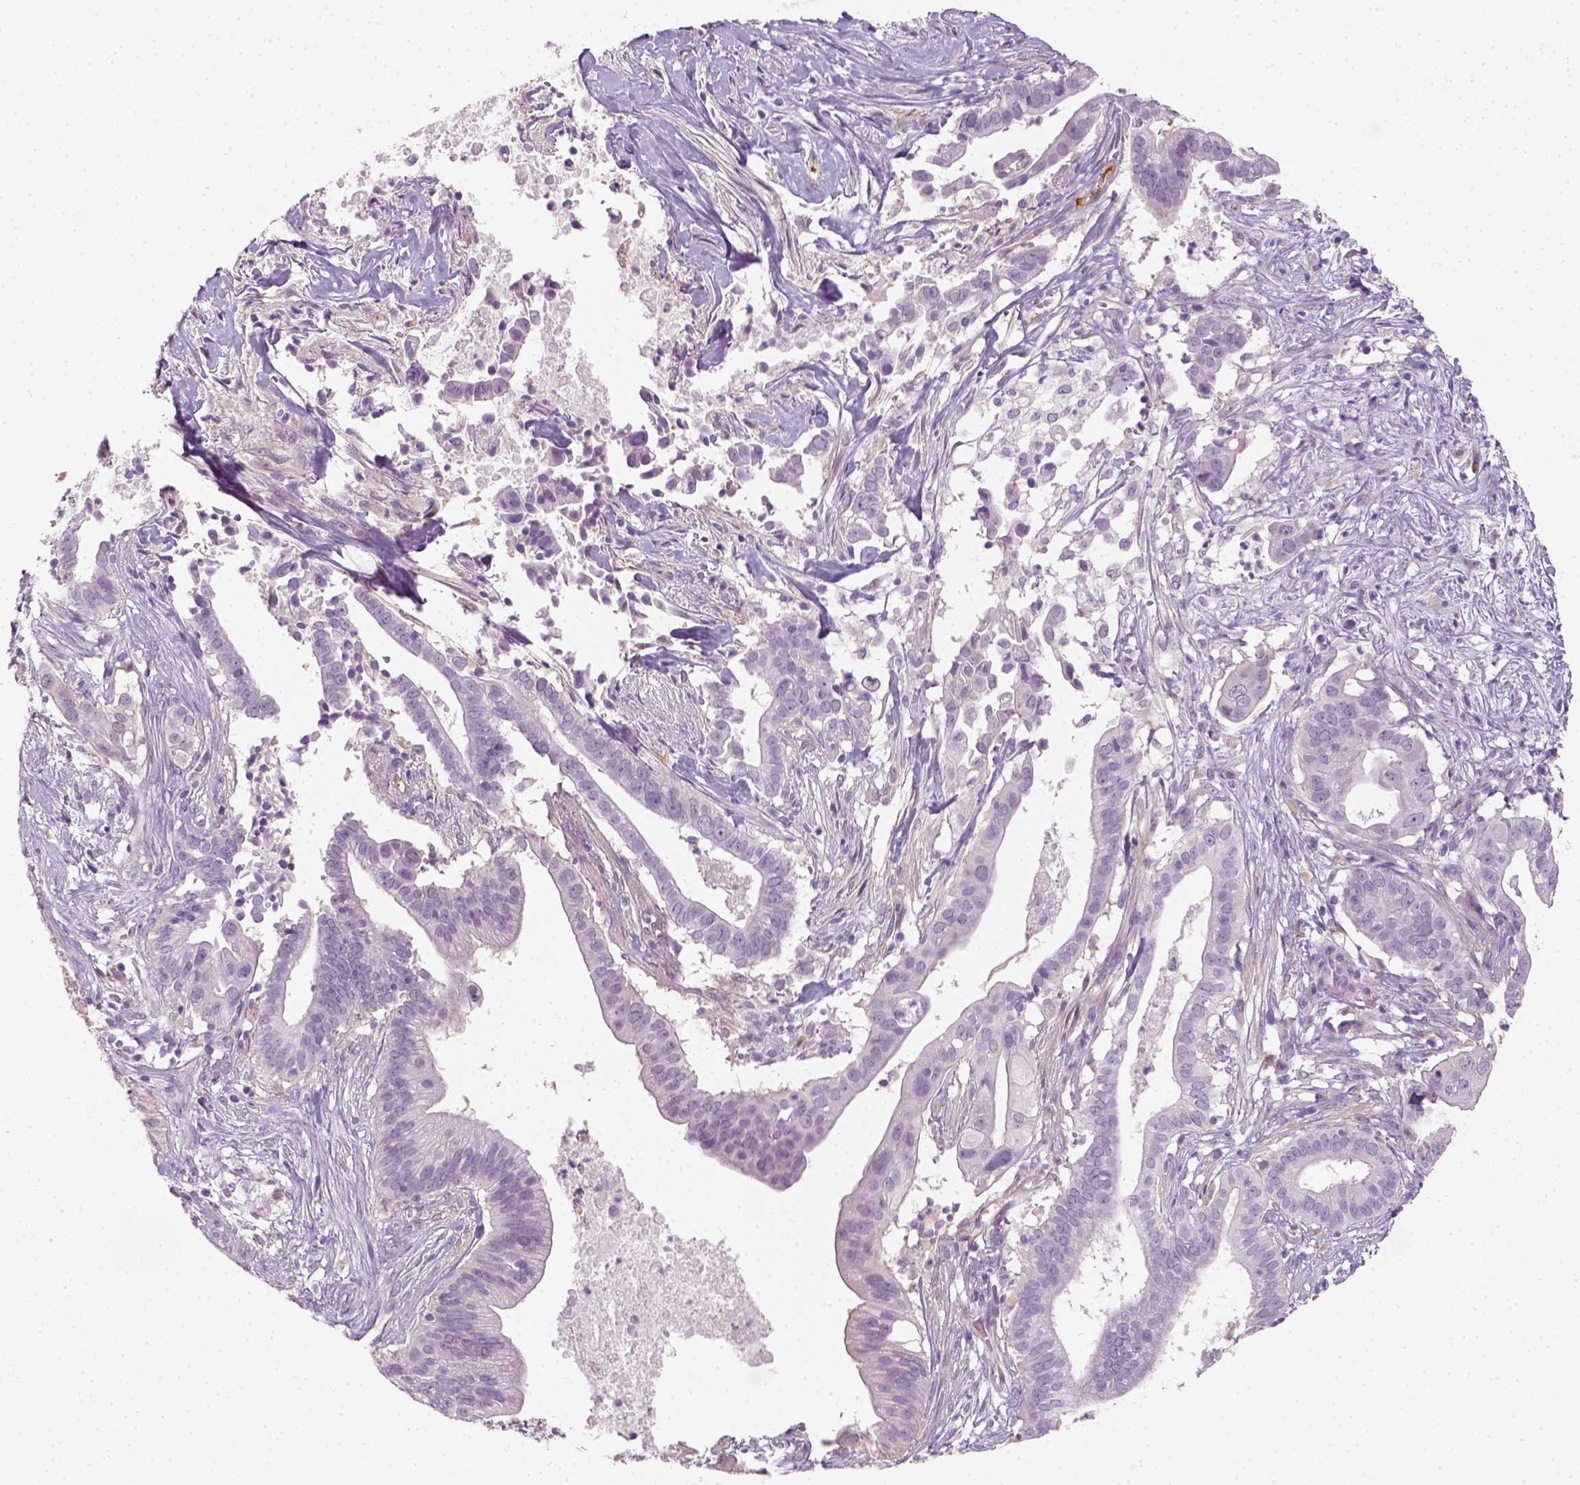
{"staining": {"intensity": "negative", "quantity": "none", "location": "none"}, "tissue": "pancreatic cancer", "cell_type": "Tumor cells", "image_type": "cancer", "snomed": [{"axis": "morphology", "description": "Adenocarcinoma, NOS"}, {"axis": "topography", "description": "Pancreas"}], "caption": "DAB (3,3'-diaminobenzidine) immunohistochemical staining of human pancreatic cancer (adenocarcinoma) displays no significant positivity in tumor cells.", "gene": "FAM163B", "patient": {"sex": "male", "age": 61}}